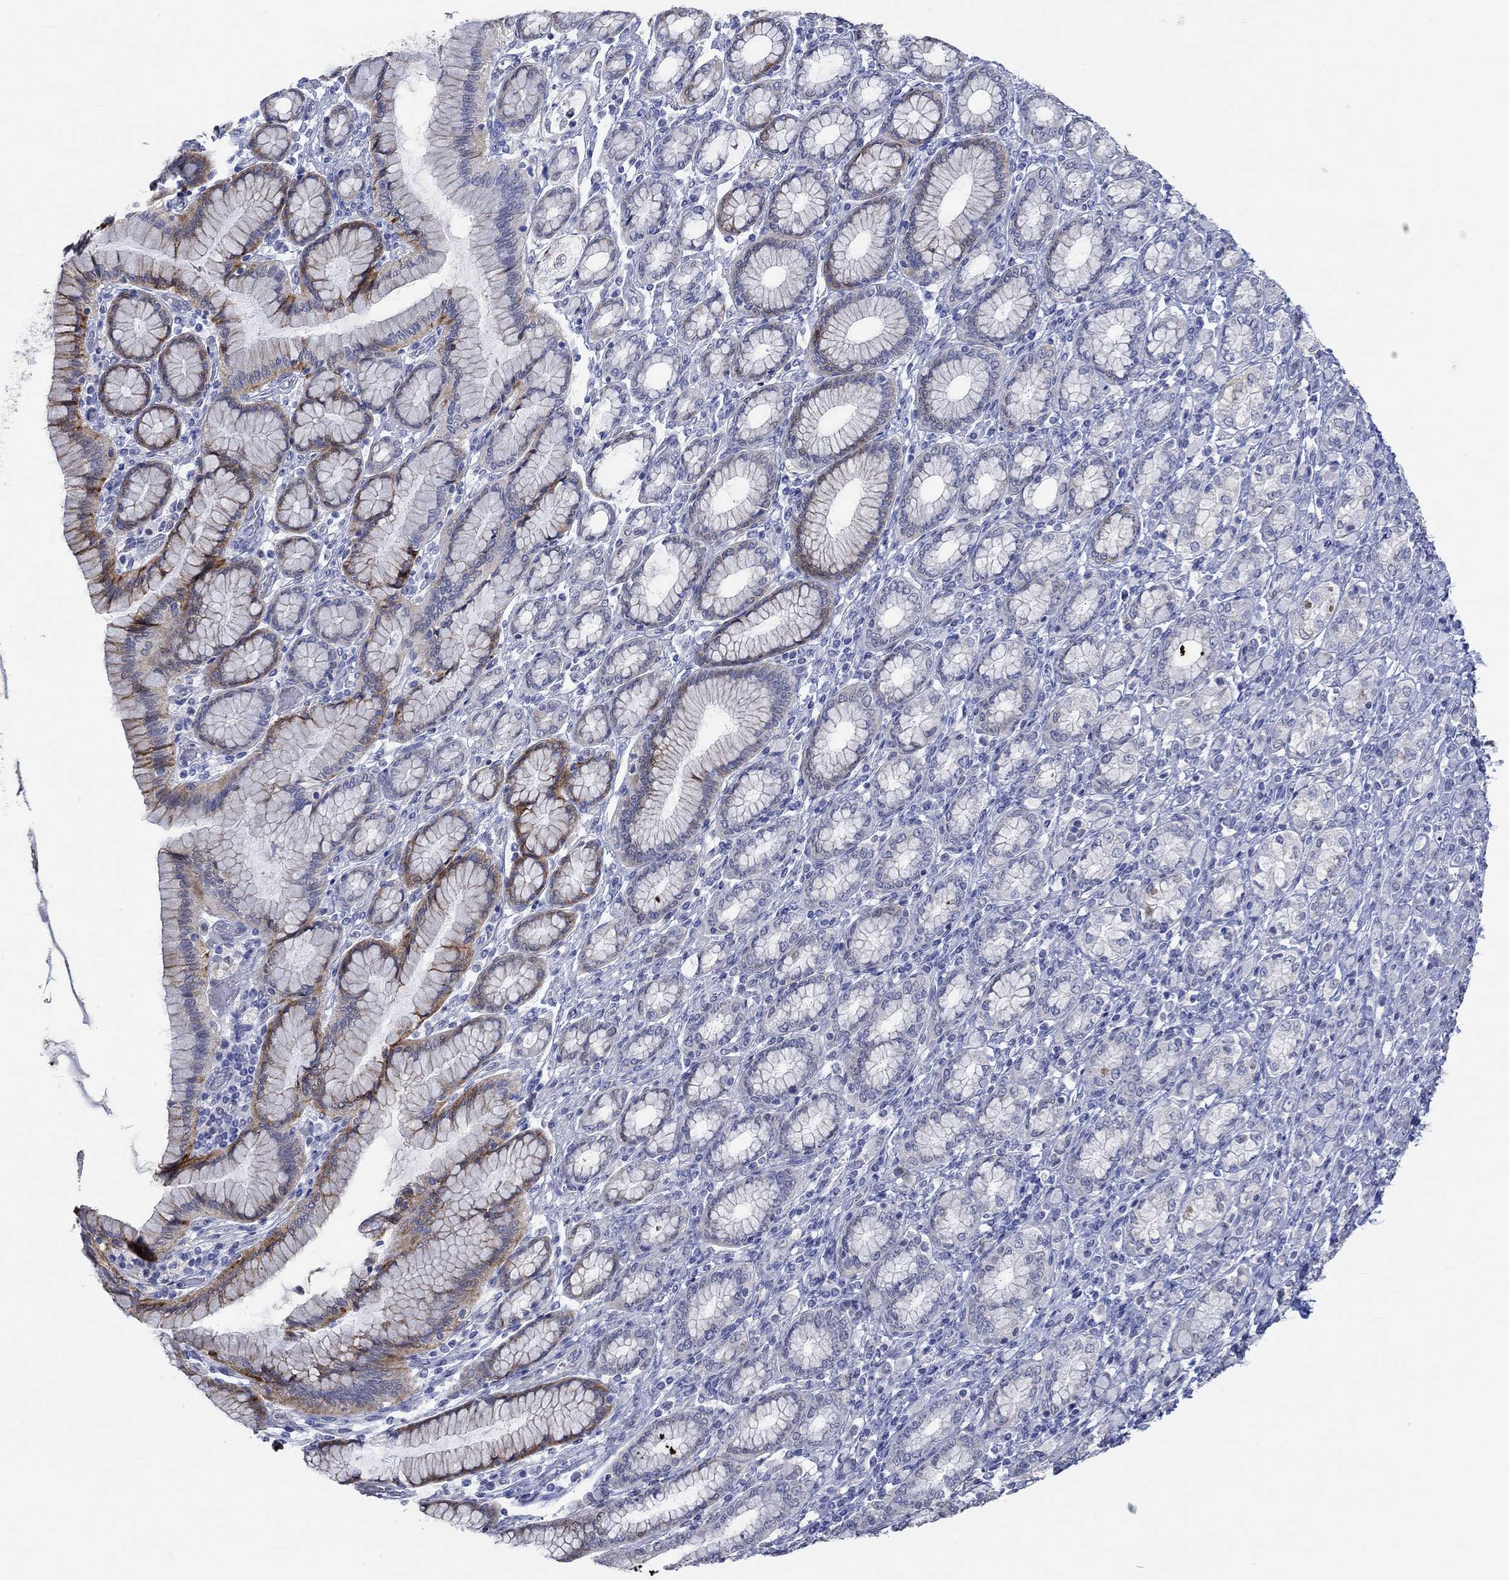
{"staining": {"intensity": "negative", "quantity": "none", "location": "none"}, "tissue": "stomach cancer", "cell_type": "Tumor cells", "image_type": "cancer", "snomed": [{"axis": "morphology", "description": "Normal tissue, NOS"}, {"axis": "morphology", "description": "Adenocarcinoma, NOS"}, {"axis": "topography", "description": "Stomach"}], "caption": "The photomicrograph reveals no staining of tumor cells in stomach cancer.", "gene": "PNMA5", "patient": {"sex": "female", "age": 79}}